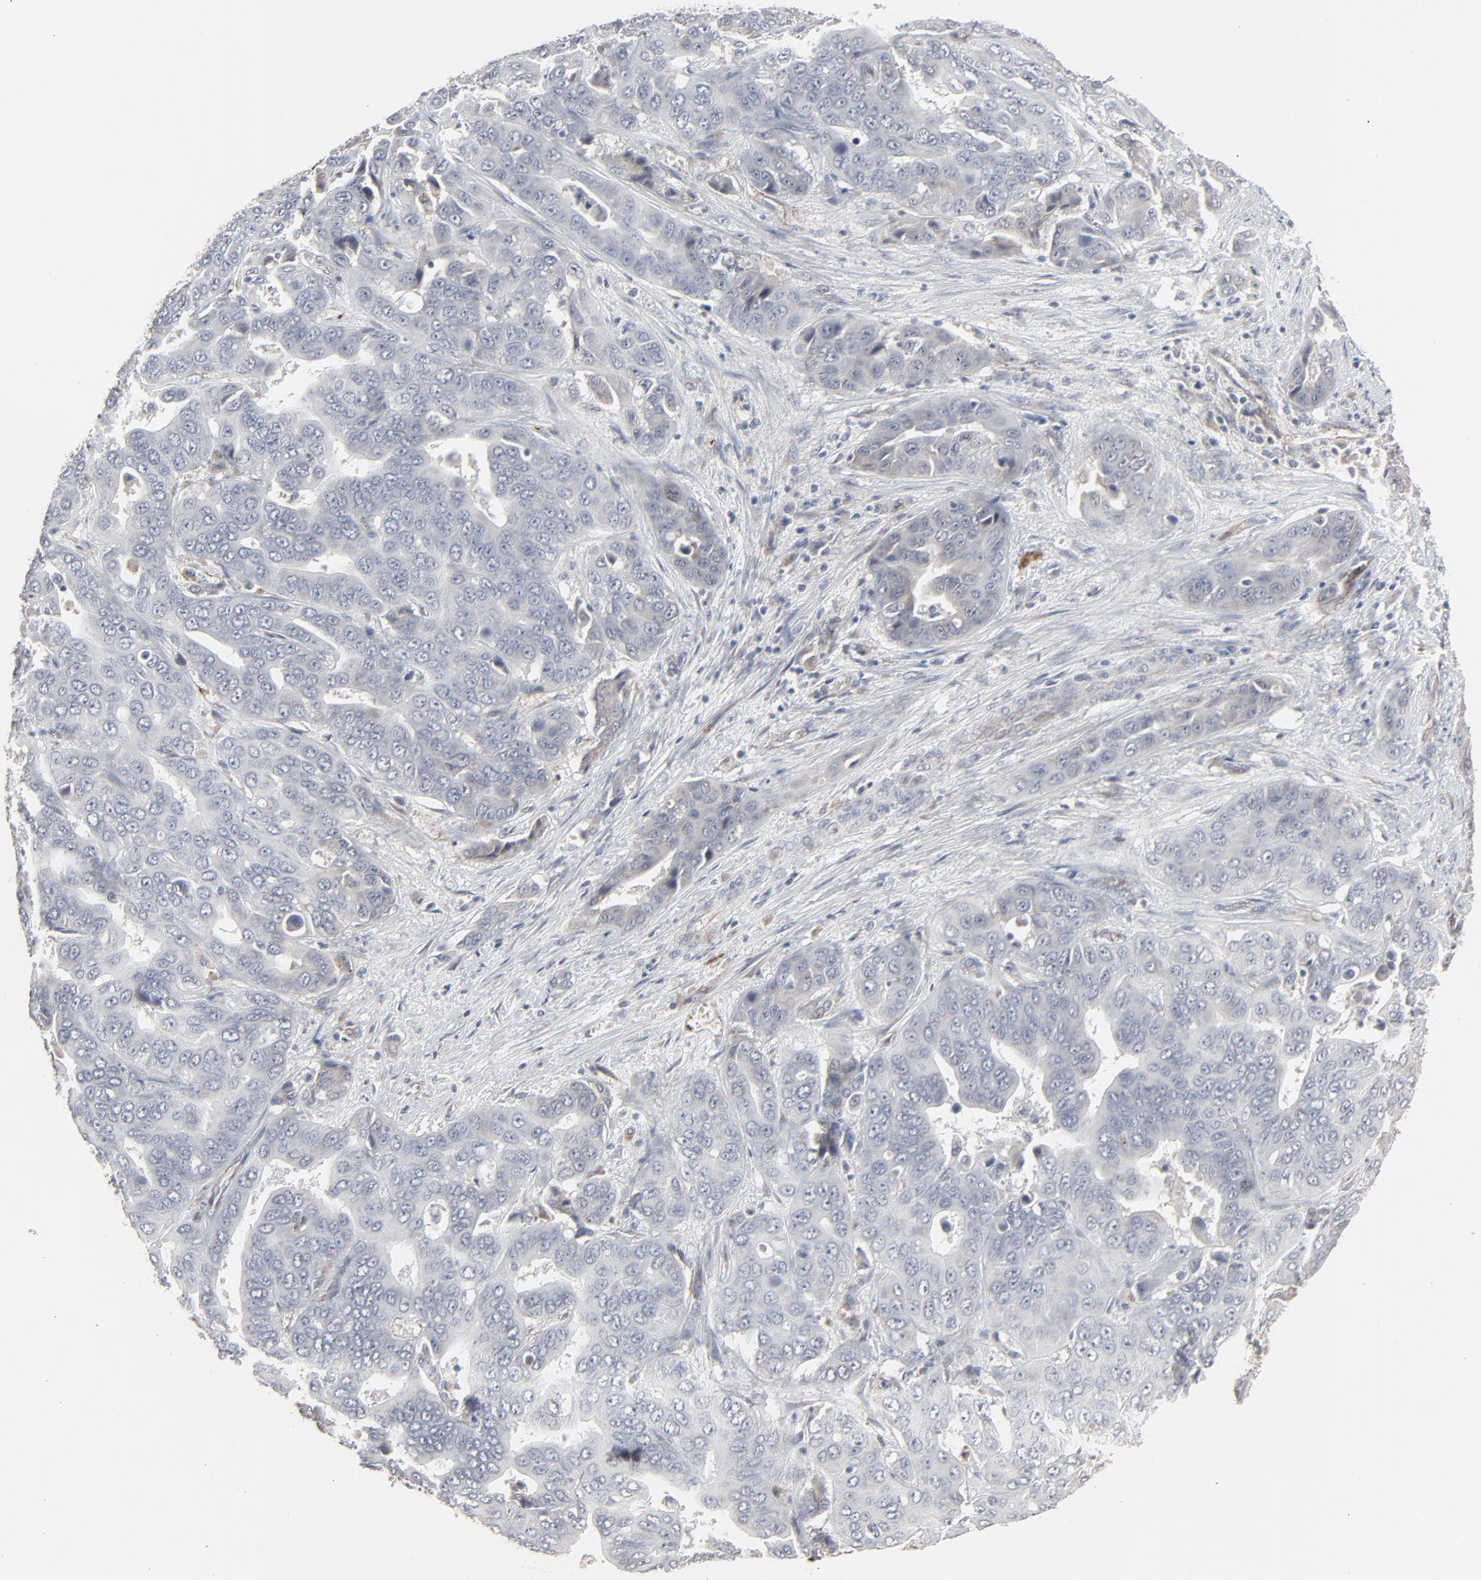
{"staining": {"intensity": "negative", "quantity": "none", "location": "none"}, "tissue": "liver cancer", "cell_type": "Tumor cells", "image_type": "cancer", "snomed": [{"axis": "morphology", "description": "Cholangiocarcinoma"}, {"axis": "topography", "description": "Liver"}], "caption": "Protein analysis of liver cholangiocarcinoma reveals no significant positivity in tumor cells. Brightfield microscopy of immunohistochemistry stained with DAB (brown) and hematoxylin (blue), captured at high magnification.", "gene": "JAM3", "patient": {"sex": "female", "age": 52}}